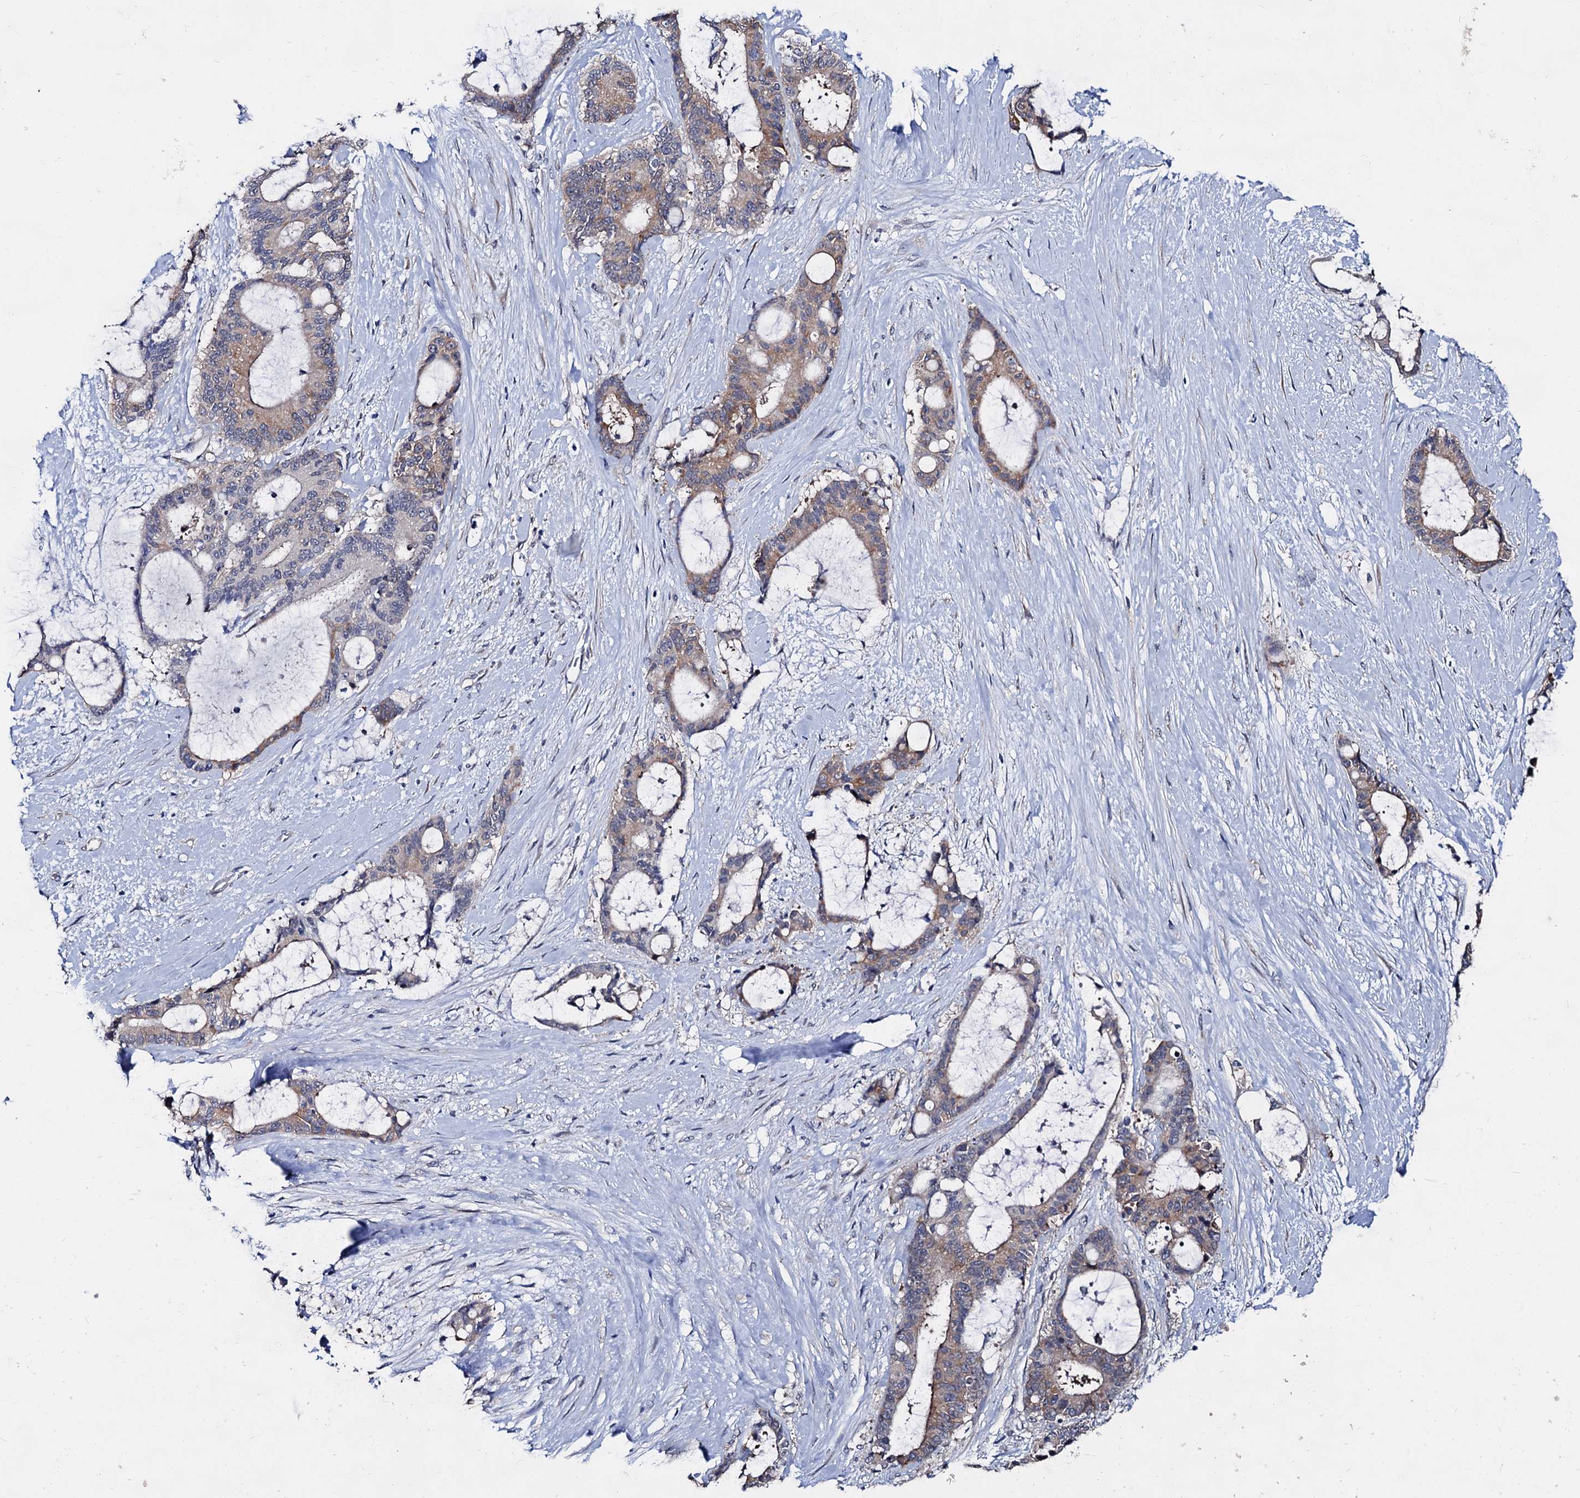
{"staining": {"intensity": "weak", "quantity": ">75%", "location": "cytoplasmic/membranous"}, "tissue": "liver cancer", "cell_type": "Tumor cells", "image_type": "cancer", "snomed": [{"axis": "morphology", "description": "Normal tissue, NOS"}, {"axis": "morphology", "description": "Cholangiocarcinoma"}, {"axis": "topography", "description": "Liver"}, {"axis": "topography", "description": "Peripheral nerve tissue"}], "caption": "Weak cytoplasmic/membranous protein expression is present in approximately >75% of tumor cells in cholangiocarcinoma (liver).", "gene": "CAPRIN2", "patient": {"sex": "female", "age": 73}}